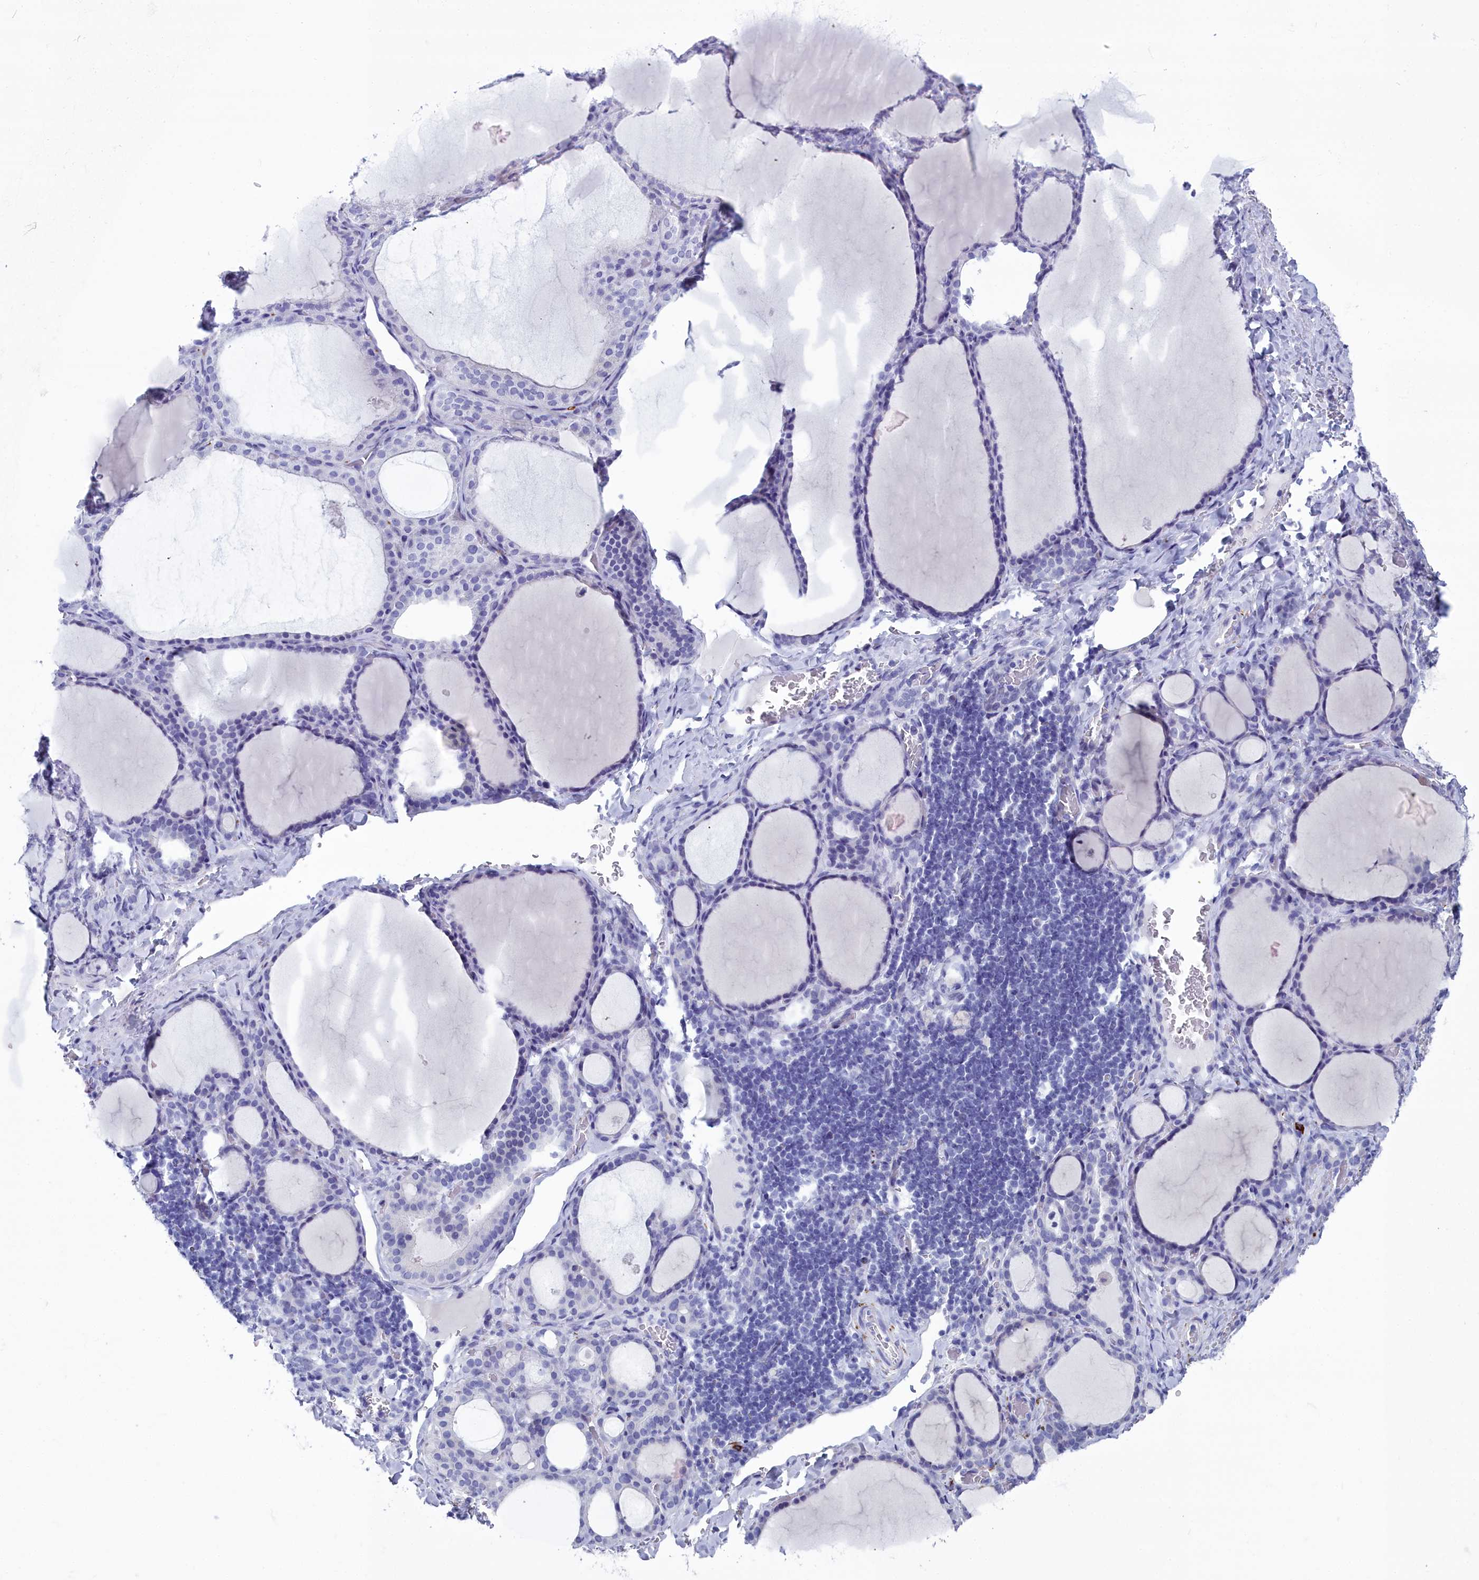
{"staining": {"intensity": "negative", "quantity": "none", "location": "none"}, "tissue": "thyroid gland", "cell_type": "Glandular cells", "image_type": "normal", "snomed": [{"axis": "morphology", "description": "Normal tissue, NOS"}, {"axis": "topography", "description": "Thyroid gland"}], "caption": "A high-resolution histopathology image shows IHC staining of benign thyroid gland, which exhibits no significant positivity in glandular cells.", "gene": "MAP6", "patient": {"sex": "female", "age": 39}}